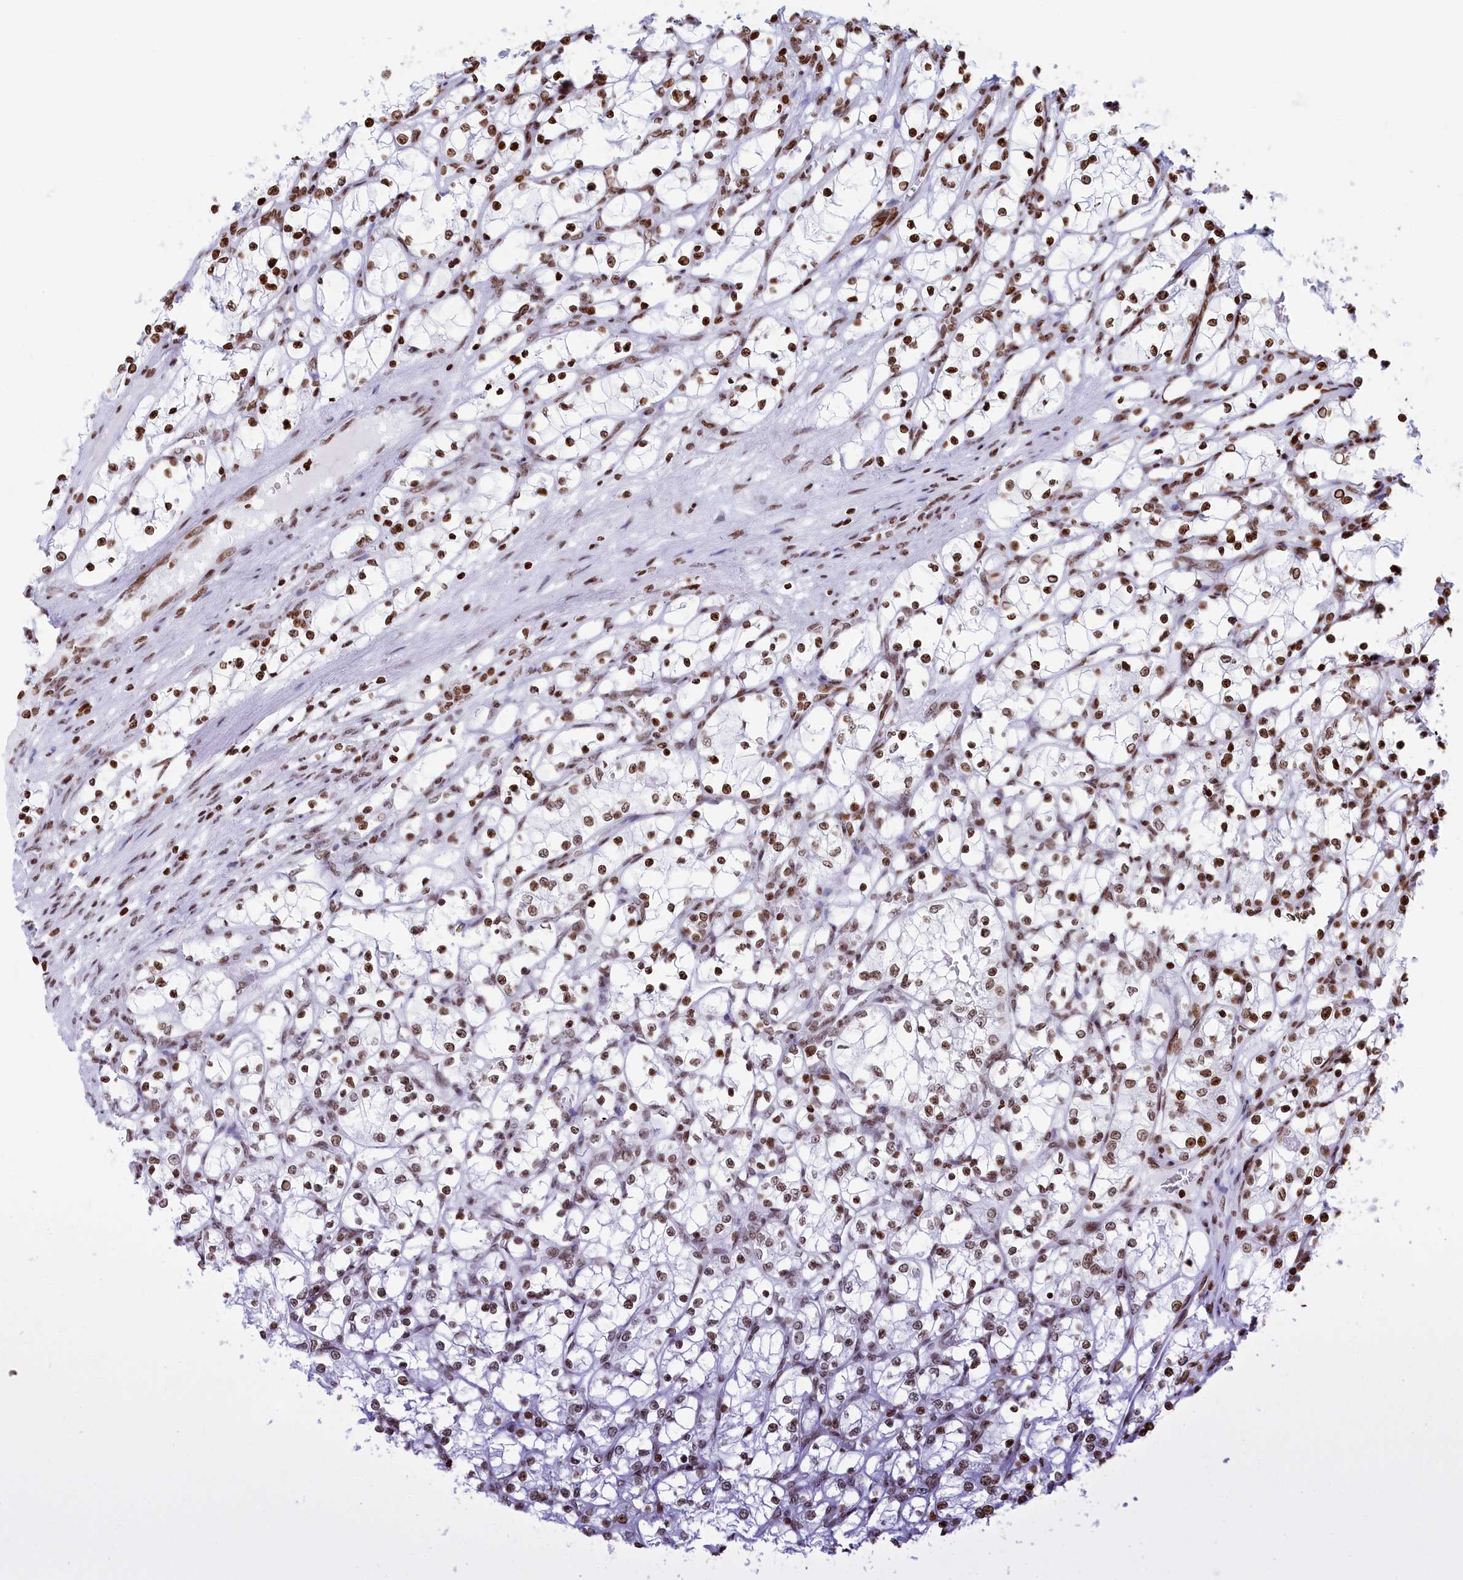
{"staining": {"intensity": "moderate", "quantity": ">75%", "location": "nuclear"}, "tissue": "renal cancer", "cell_type": "Tumor cells", "image_type": "cancer", "snomed": [{"axis": "morphology", "description": "Adenocarcinoma, NOS"}, {"axis": "topography", "description": "Kidney"}], "caption": "Immunohistochemical staining of human renal adenocarcinoma reveals medium levels of moderate nuclear expression in approximately >75% of tumor cells.", "gene": "APOBEC3A", "patient": {"sex": "female", "age": 69}}